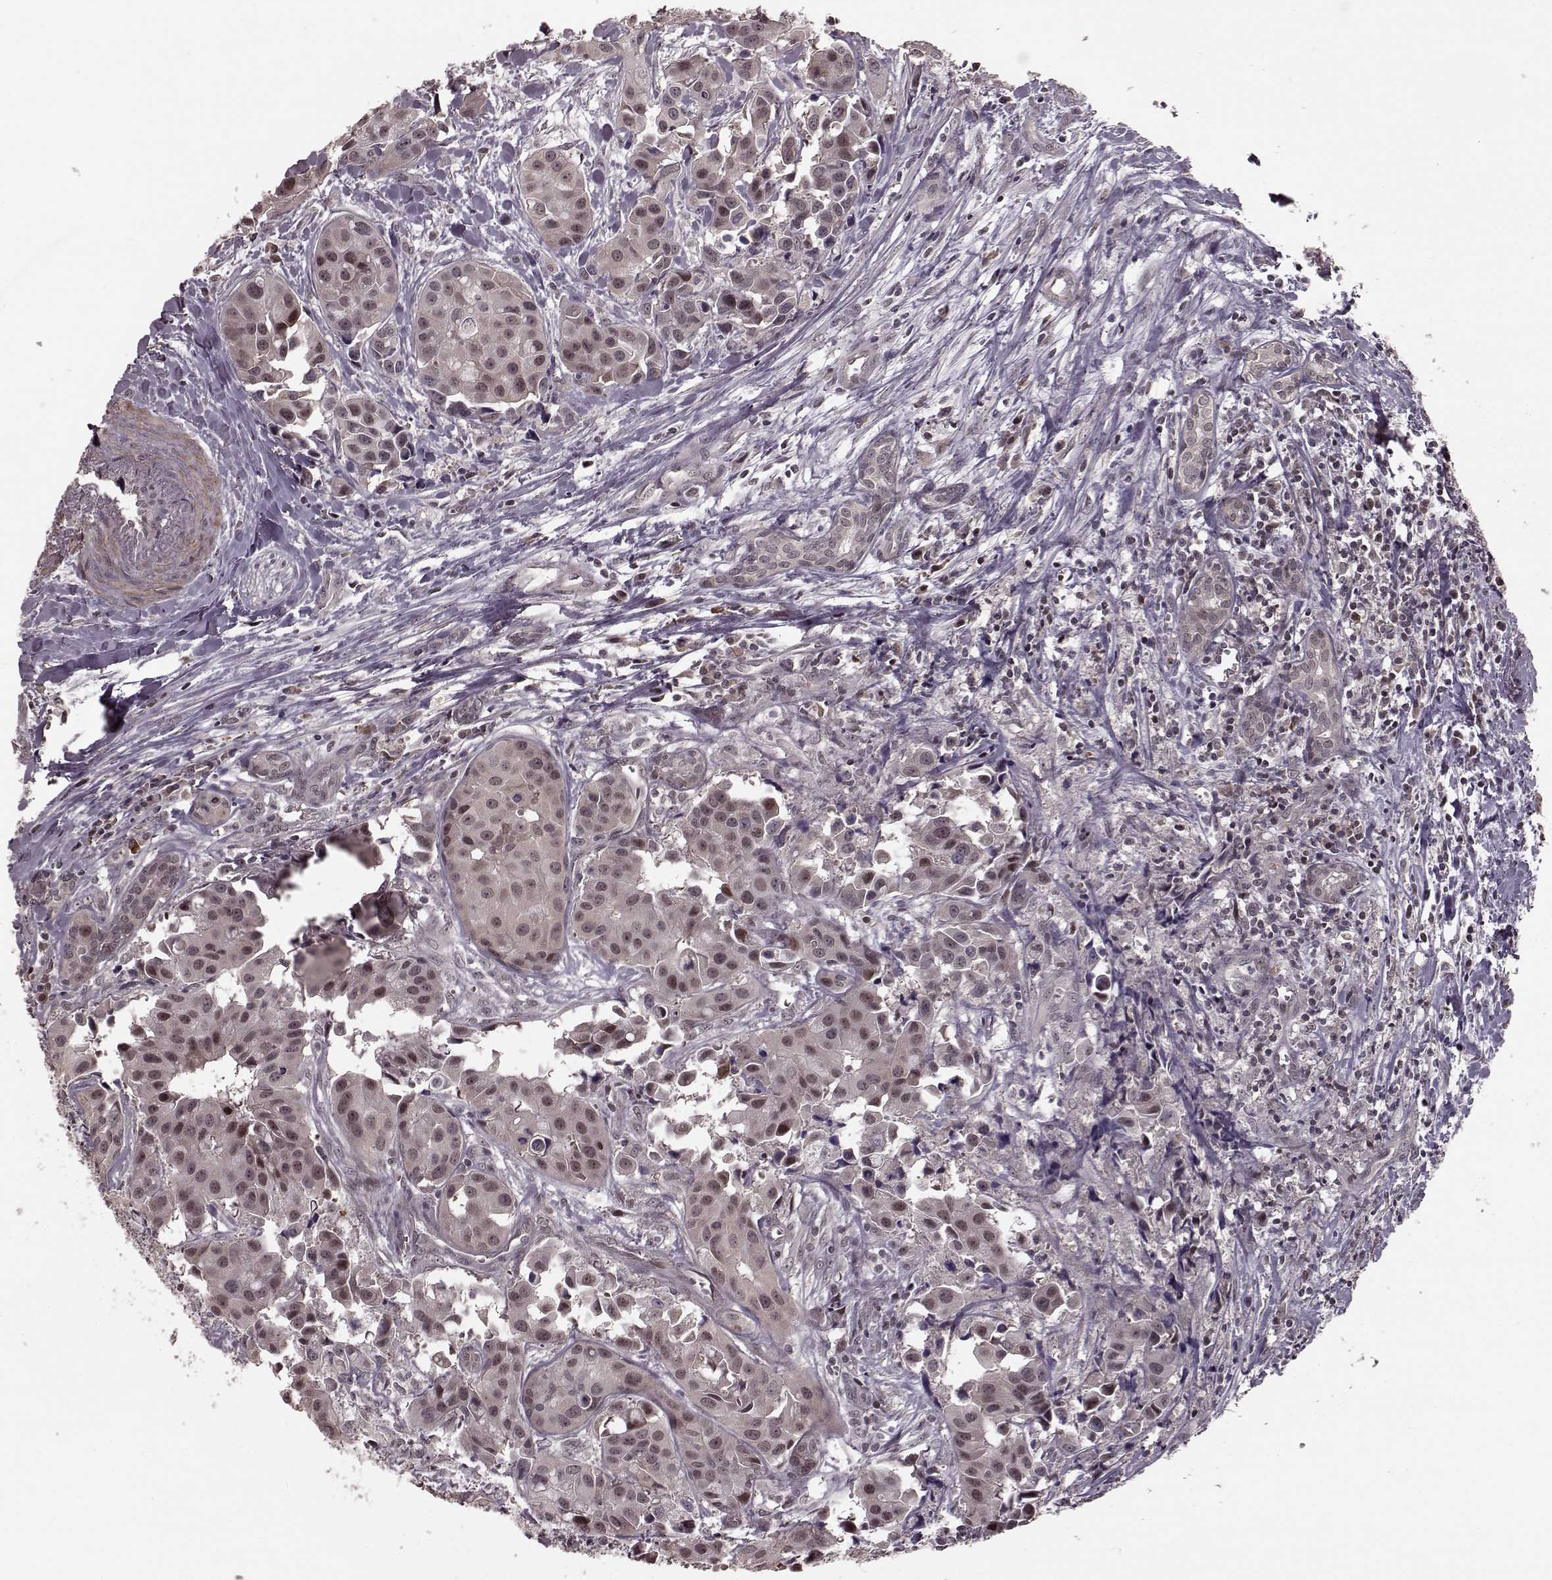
{"staining": {"intensity": "weak", "quantity": "25%-75%", "location": "nuclear"}, "tissue": "head and neck cancer", "cell_type": "Tumor cells", "image_type": "cancer", "snomed": [{"axis": "morphology", "description": "Adenocarcinoma, NOS"}, {"axis": "topography", "description": "Head-Neck"}], "caption": "Immunohistochemical staining of human head and neck cancer exhibits low levels of weak nuclear protein expression in approximately 25%-75% of tumor cells.", "gene": "PLCB4", "patient": {"sex": "male", "age": 76}}